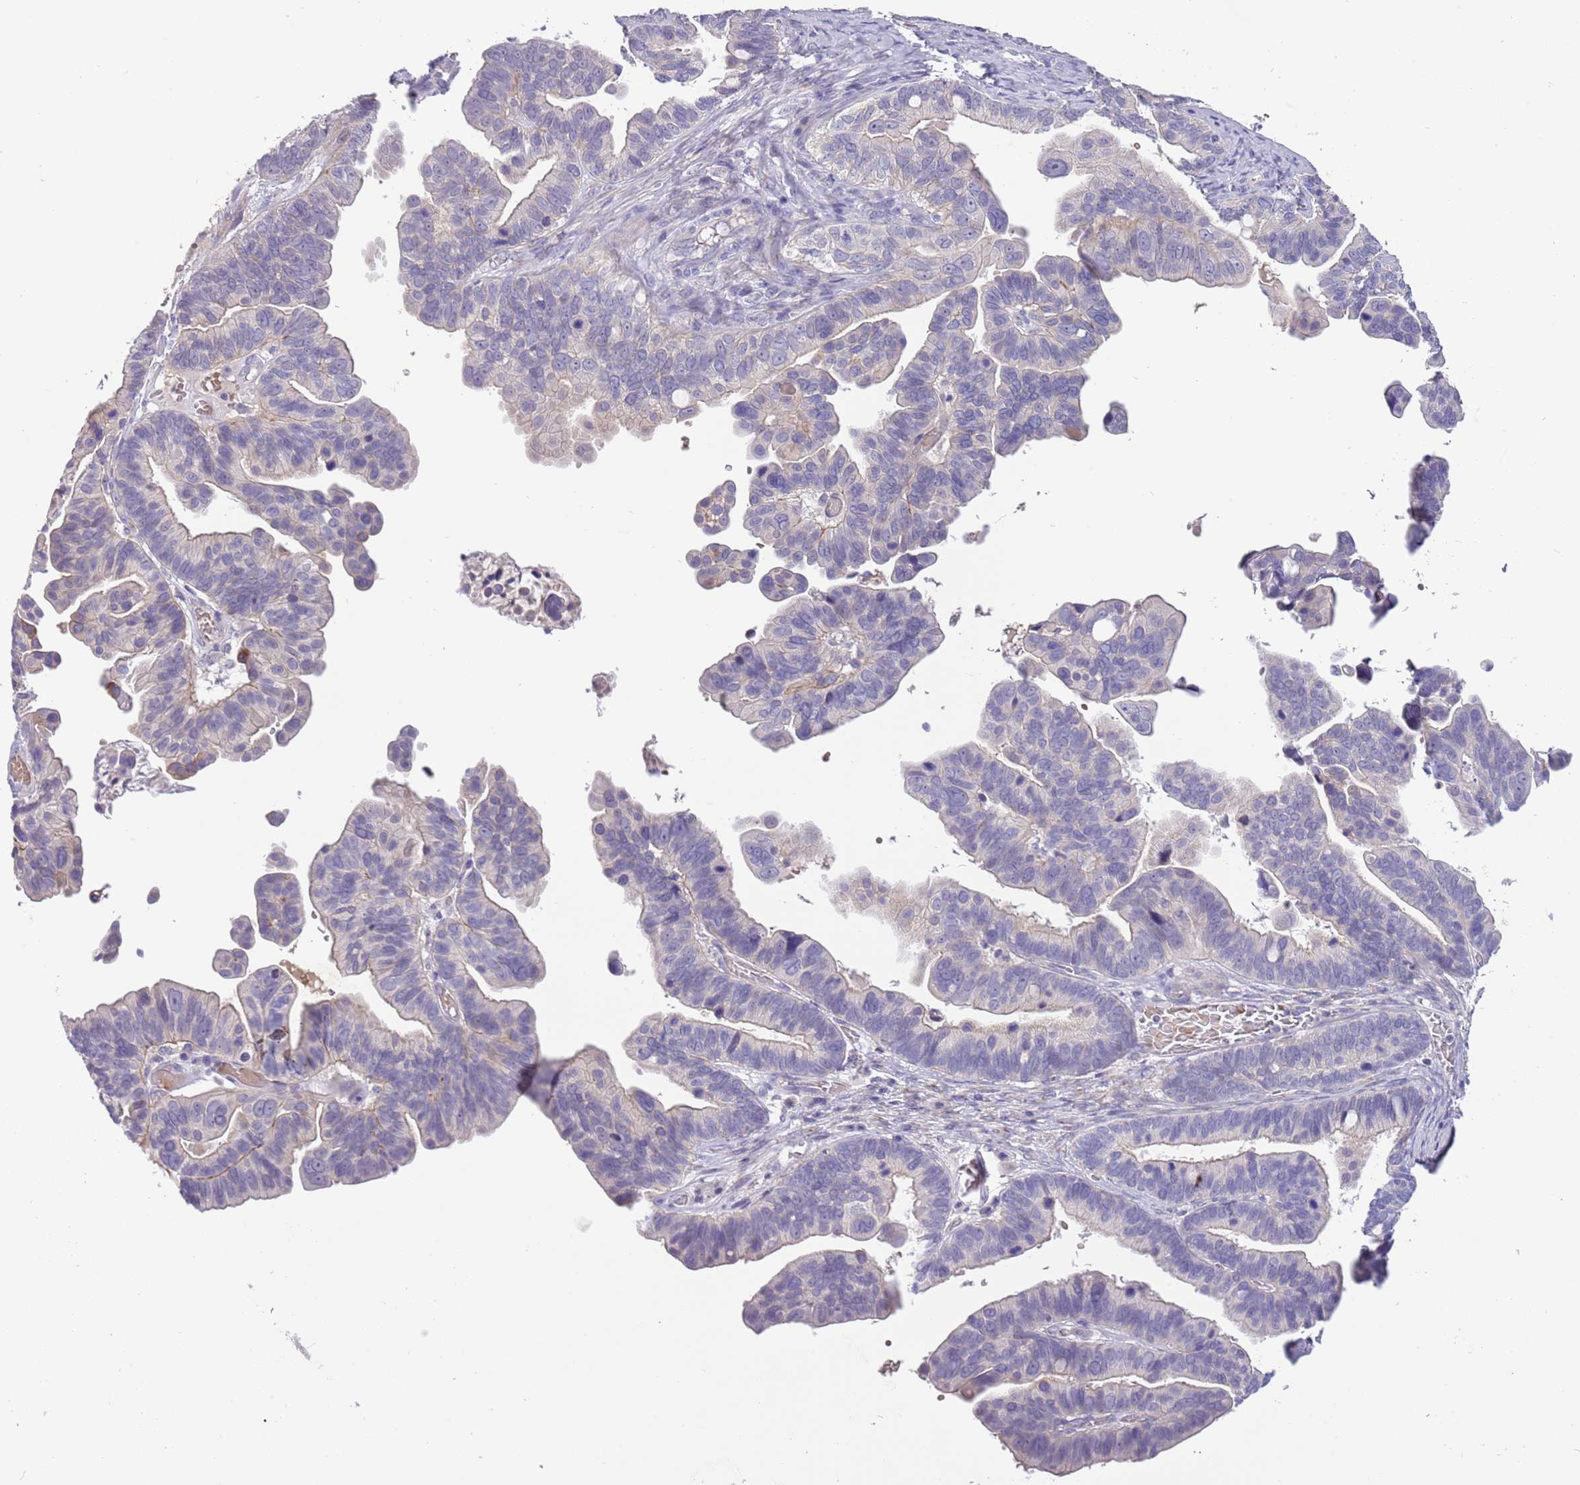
{"staining": {"intensity": "negative", "quantity": "none", "location": "none"}, "tissue": "ovarian cancer", "cell_type": "Tumor cells", "image_type": "cancer", "snomed": [{"axis": "morphology", "description": "Cystadenocarcinoma, serous, NOS"}, {"axis": "topography", "description": "Ovary"}], "caption": "Ovarian cancer (serous cystadenocarcinoma) was stained to show a protein in brown. There is no significant staining in tumor cells.", "gene": "CFAP73", "patient": {"sex": "female", "age": 56}}